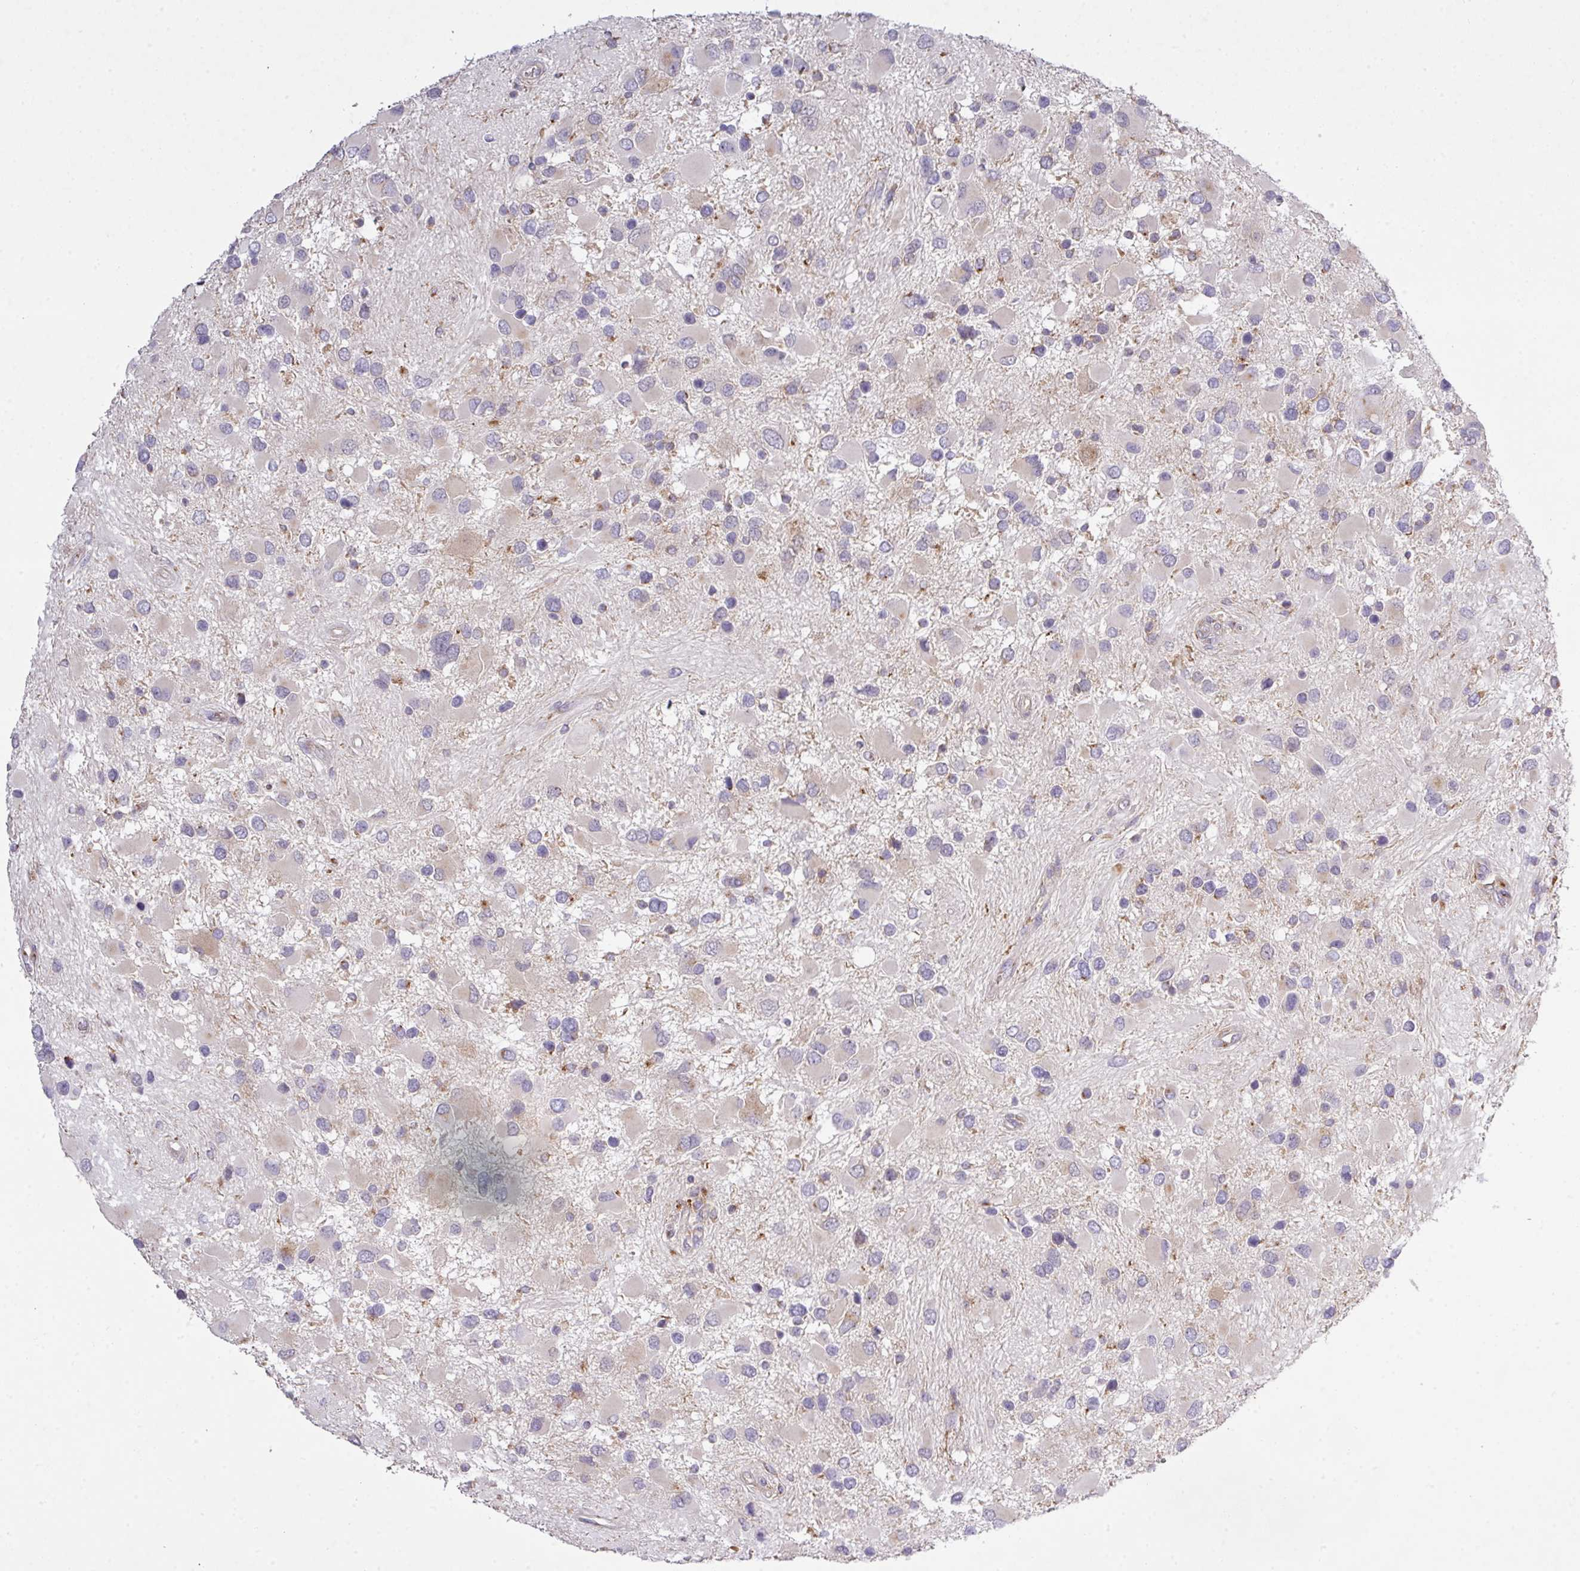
{"staining": {"intensity": "negative", "quantity": "none", "location": "none"}, "tissue": "glioma", "cell_type": "Tumor cells", "image_type": "cancer", "snomed": [{"axis": "morphology", "description": "Glioma, malignant, High grade"}, {"axis": "topography", "description": "Brain"}], "caption": "Immunohistochemistry micrograph of malignant glioma (high-grade) stained for a protein (brown), which demonstrates no staining in tumor cells.", "gene": "VTI1A", "patient": {"sex": "male", "age": 53}}